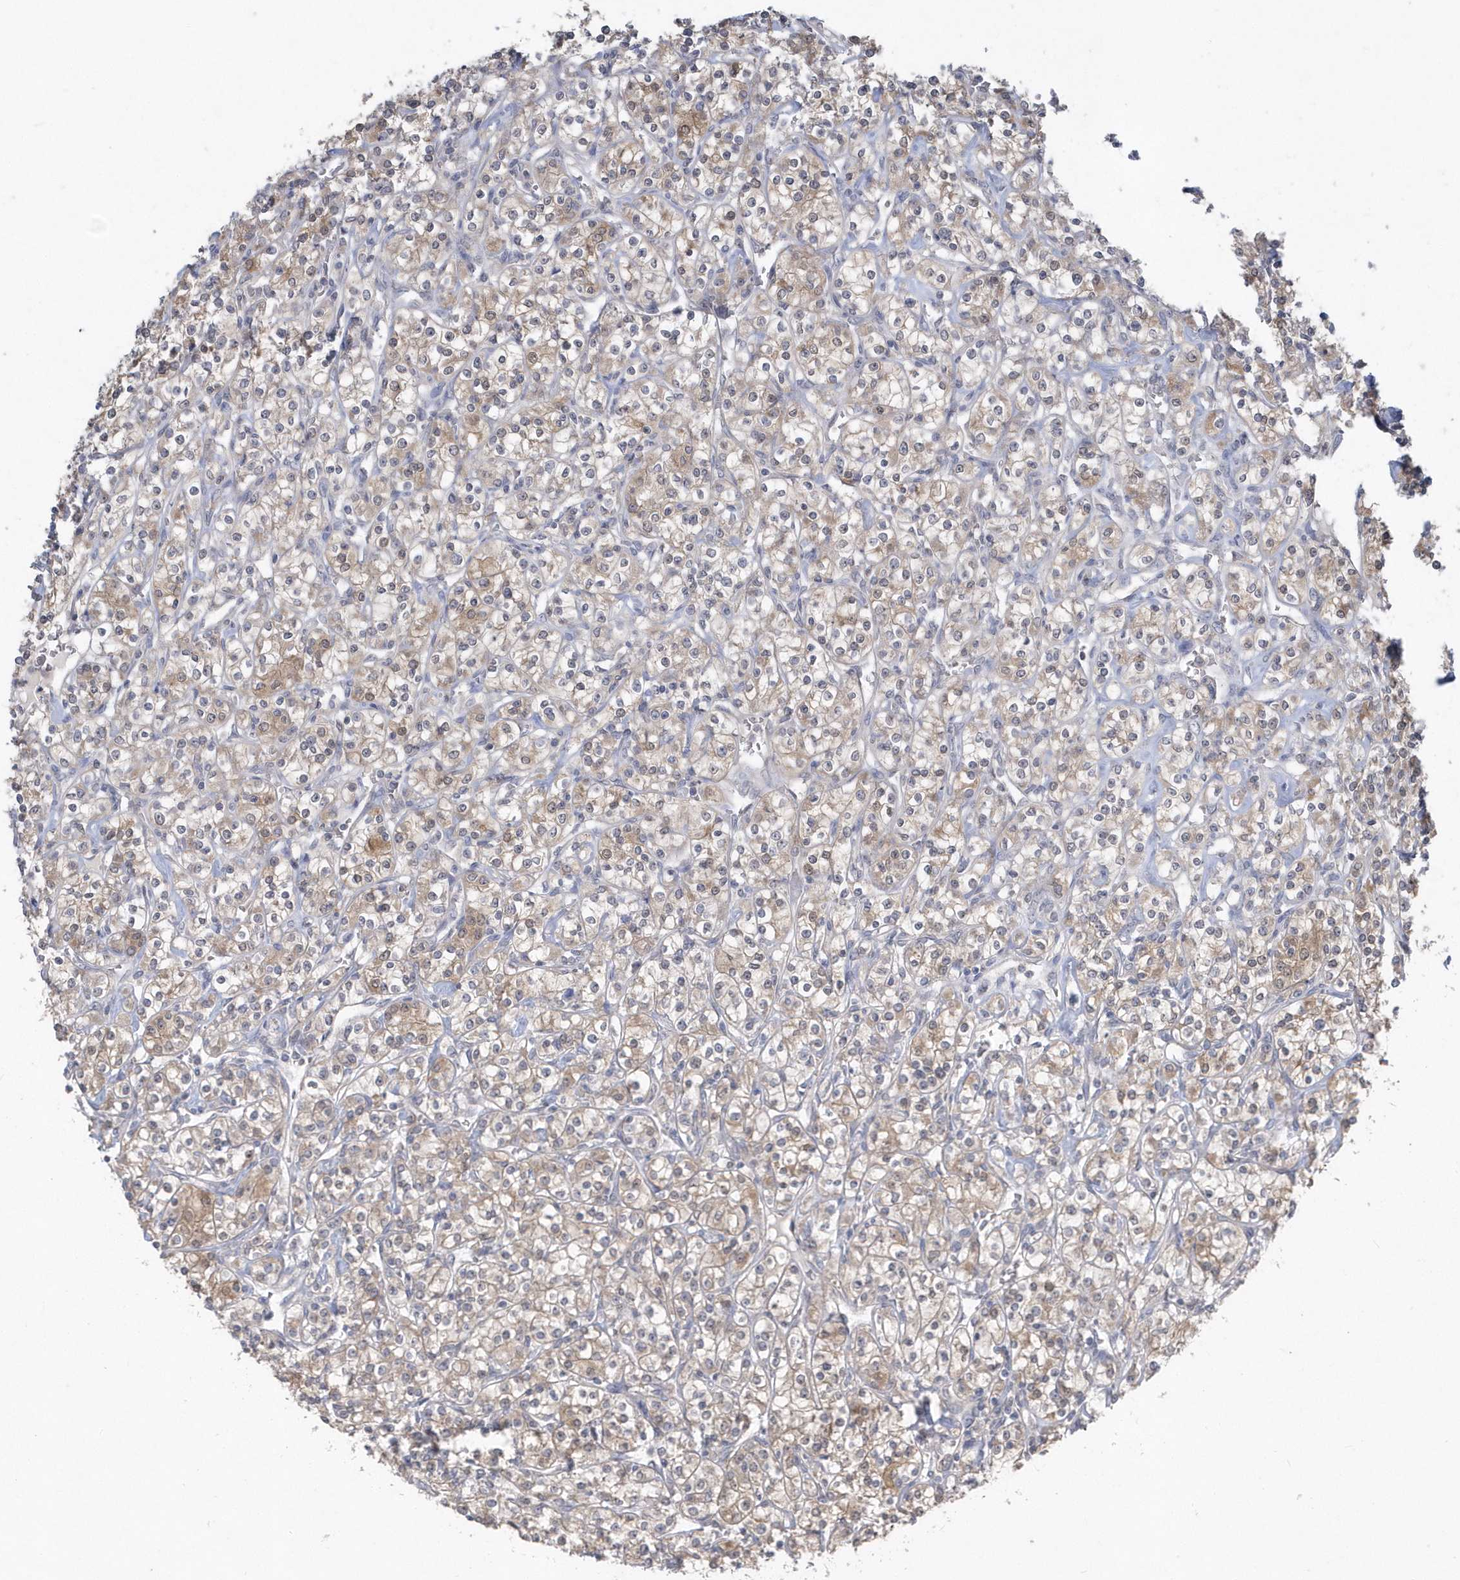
{"staining": {"intensity": "moderate", "quantity": ">75%", "location": "cytoplasmic/membranous"}, "tissue": "renal cancer", "cell_type": "Tumor cells", "image_type": "cancer", "snomed": [{"axis": "morphology", "description": "Adenocarcinoma, NOS"}, {"axis": "topography", "description": "Kidney"}], "caption": "Protein analysis of renal adenocarcinoma tissue shows moderate cytoplasmic/membranous positivity in about >75% of tumor cells. (brown staining indicates protein expression, while blue staining denotes nuclei).", "gene": "AKR7A2", "patient": {"sex": "male", "age": 77}}